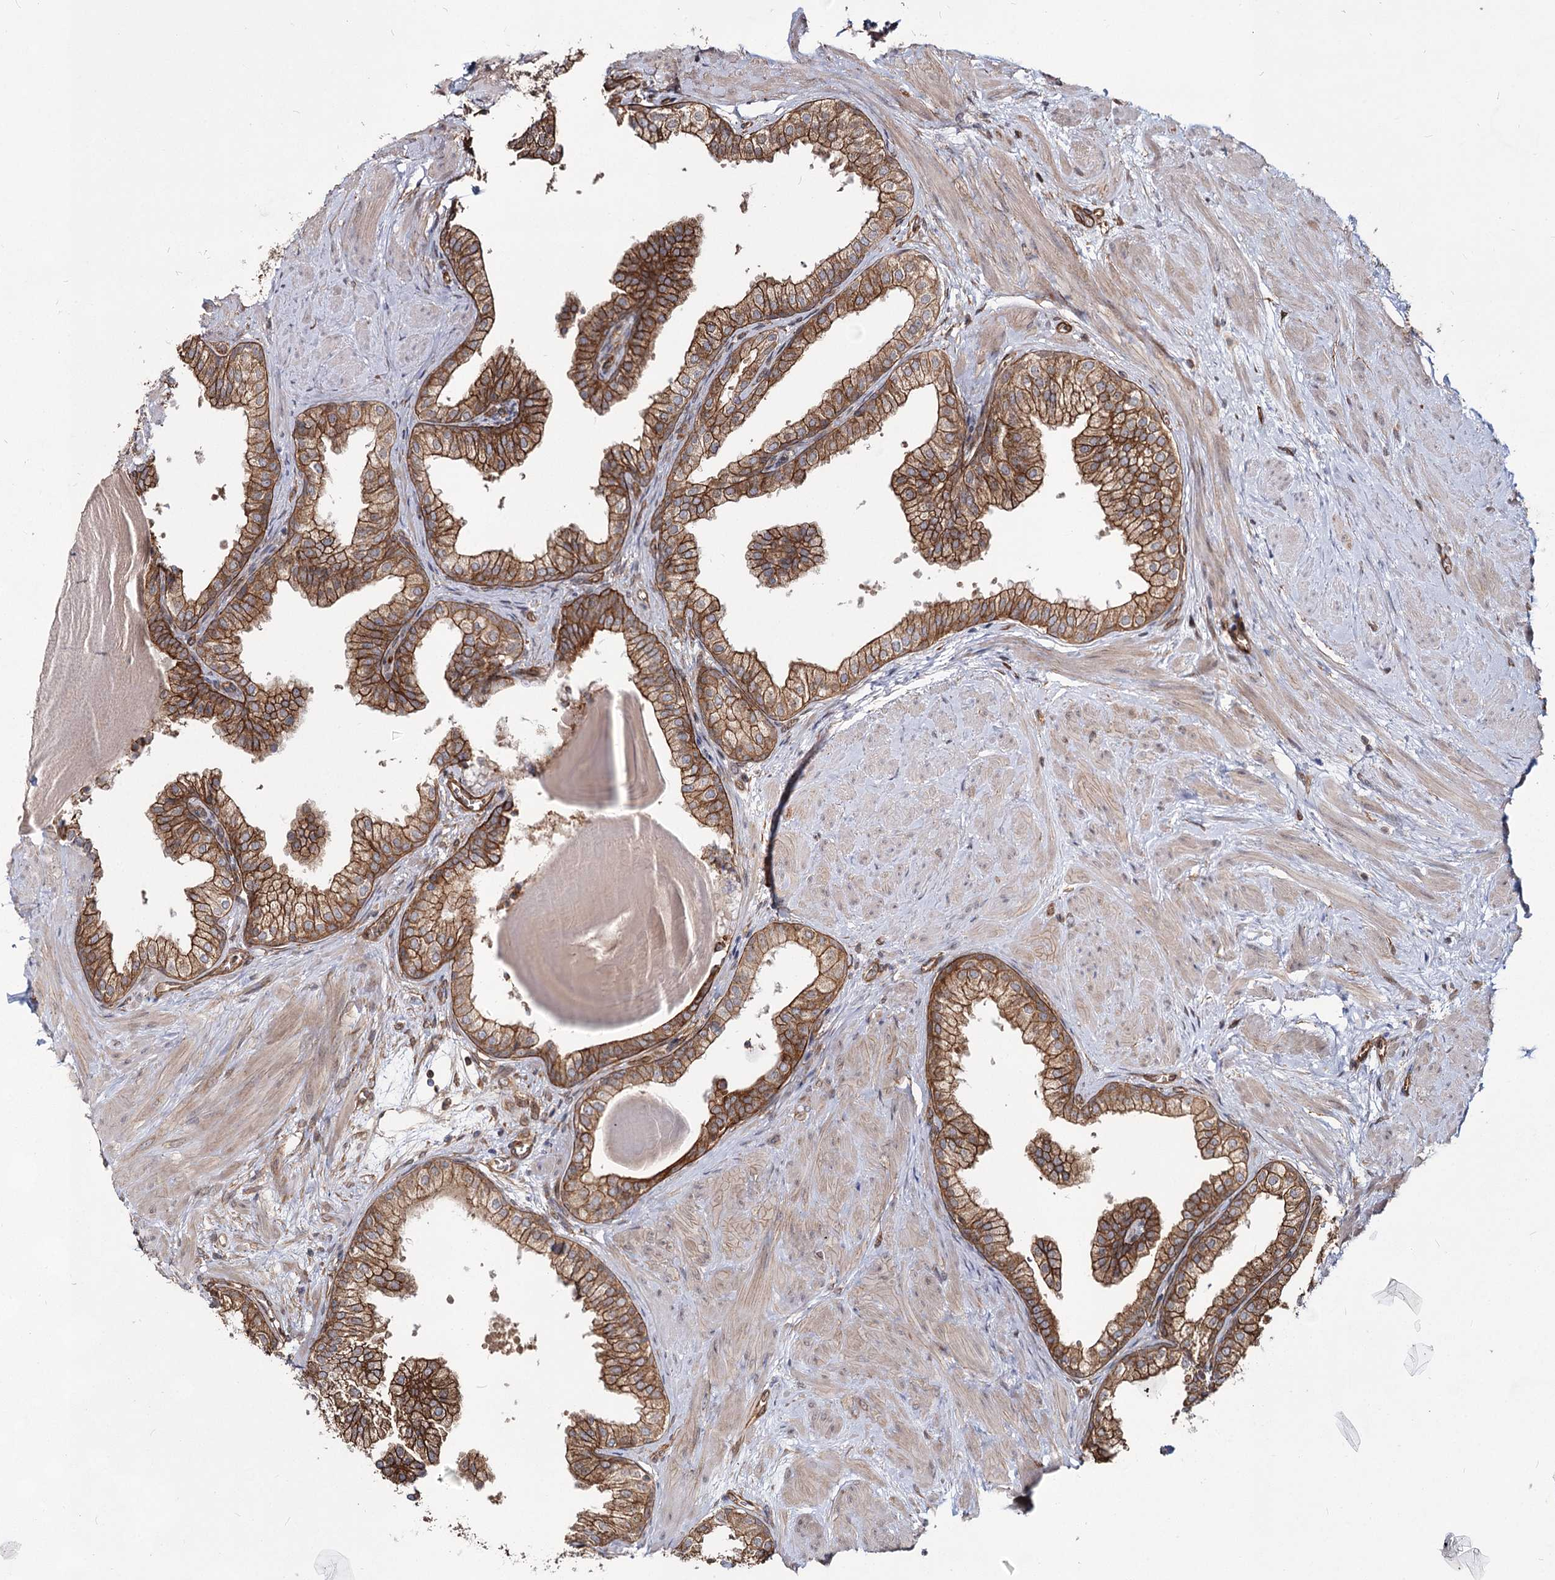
{"staining": {"intensity": "strong", "quantity": ">75%", "location": "cytoplasmic/membranous"}, "tissue": "prostate", "cell_type": "Glandular cells", "image_type": "normal", "snomed": [{"axis": "morphology", "description": "Normal tissue, NOS"}, {"axis": "topography", "description": "Prostate"}], "caption": "The photomicrograph shows staining of unremarkable prostate, revealing strong cytoplasmic/membranous protein staining (brown color) within glandular cells.", "gene": "IQSEC1", "patient": {"sex": "male", "age": 48}}